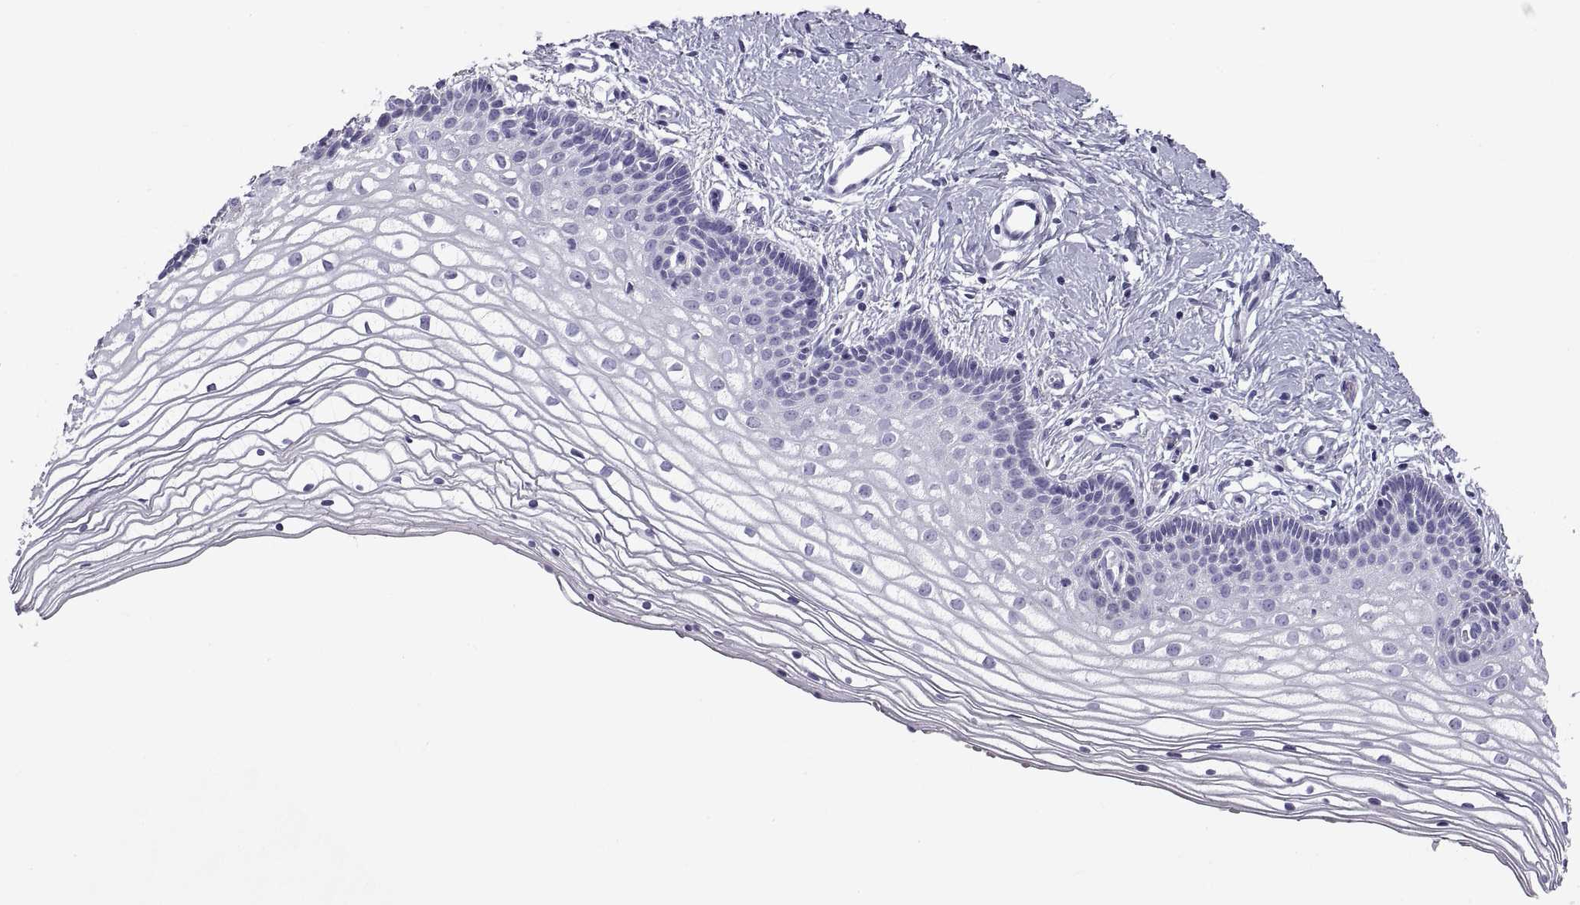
{"staining": {"intensity": "negative", "quantity": "none", "location": "none"}, "tissue": "vagina", "cell_type": "Squamous epithelial cells", "image_type": "normal", "snomed": [{"axis": "morphology", "description": "Normal tissue, NOS"}, {"axis": "topography", "description": "Vagina"}], "caption": "Vagina was stained to show a protein in brown. There is no significant expression in squamous epithelial cells. Nuclei are stained in blue.", "gene": "RLBP1", "patient": {"sex": "female", "age": 36}}